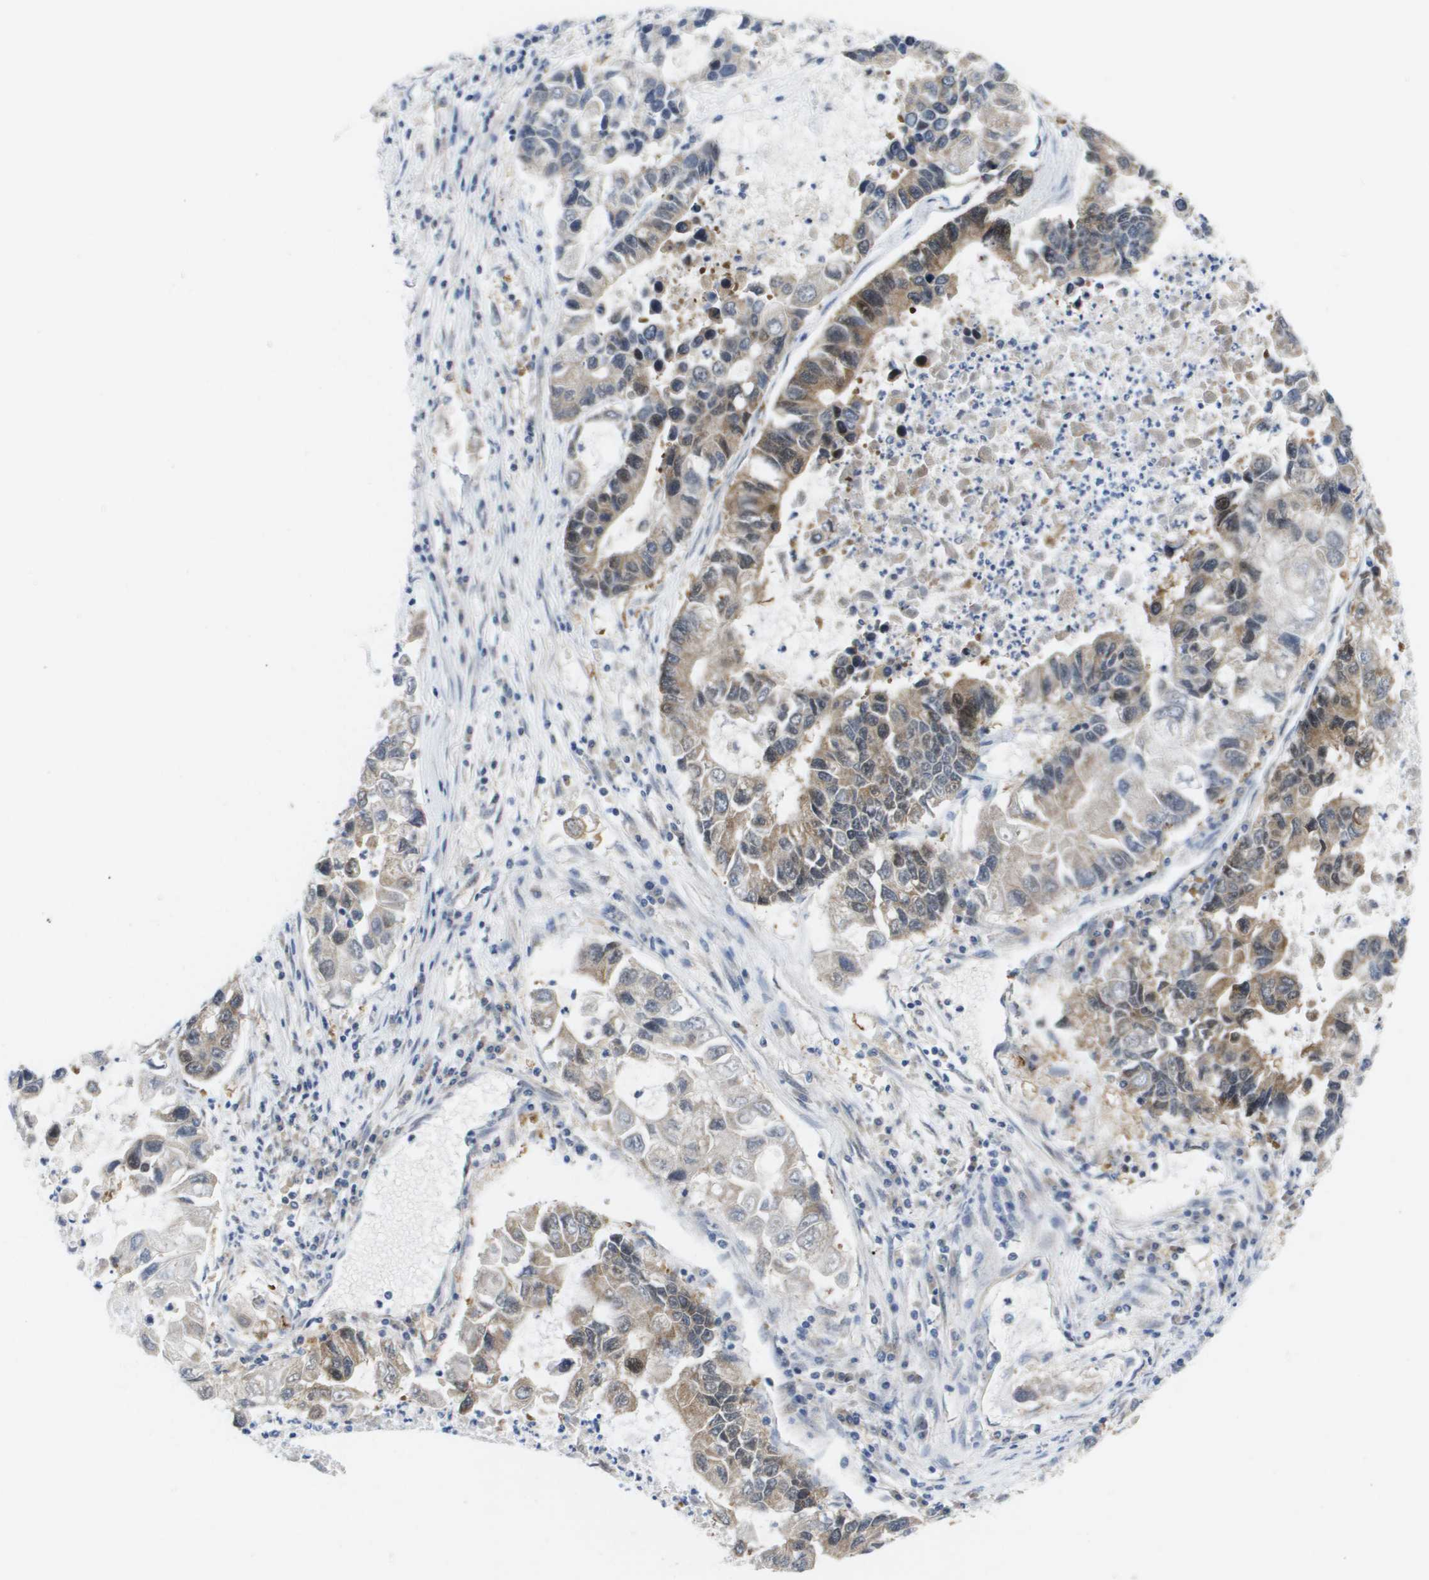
{"staining": {"intensity": "moderate", "quantity": "25%-75%", "location": "cytoplasmic/membranous,nuclear"}, "tissue": "lung cancer", "cell_type": "Tumor cells", "image_type": "cancer", "snomed": [{"axis": "morphology", "description": "Adenocarcinoma, NOS"}, {"axis": "topography", "description": "Lung"}], "caption": "IHC (DAB (3,3'-diaminobenzidine)) staining of lung adenocarcinoma demonstrates moderate cytoplasmic/membranous and nuclear protein staining in about 25%-75% of tumor cells. (DAB = brown stain, brightfield microscopy at high magnification).", "gene": "FKBP4", "patient": {"sex": "female", "age": 51}}